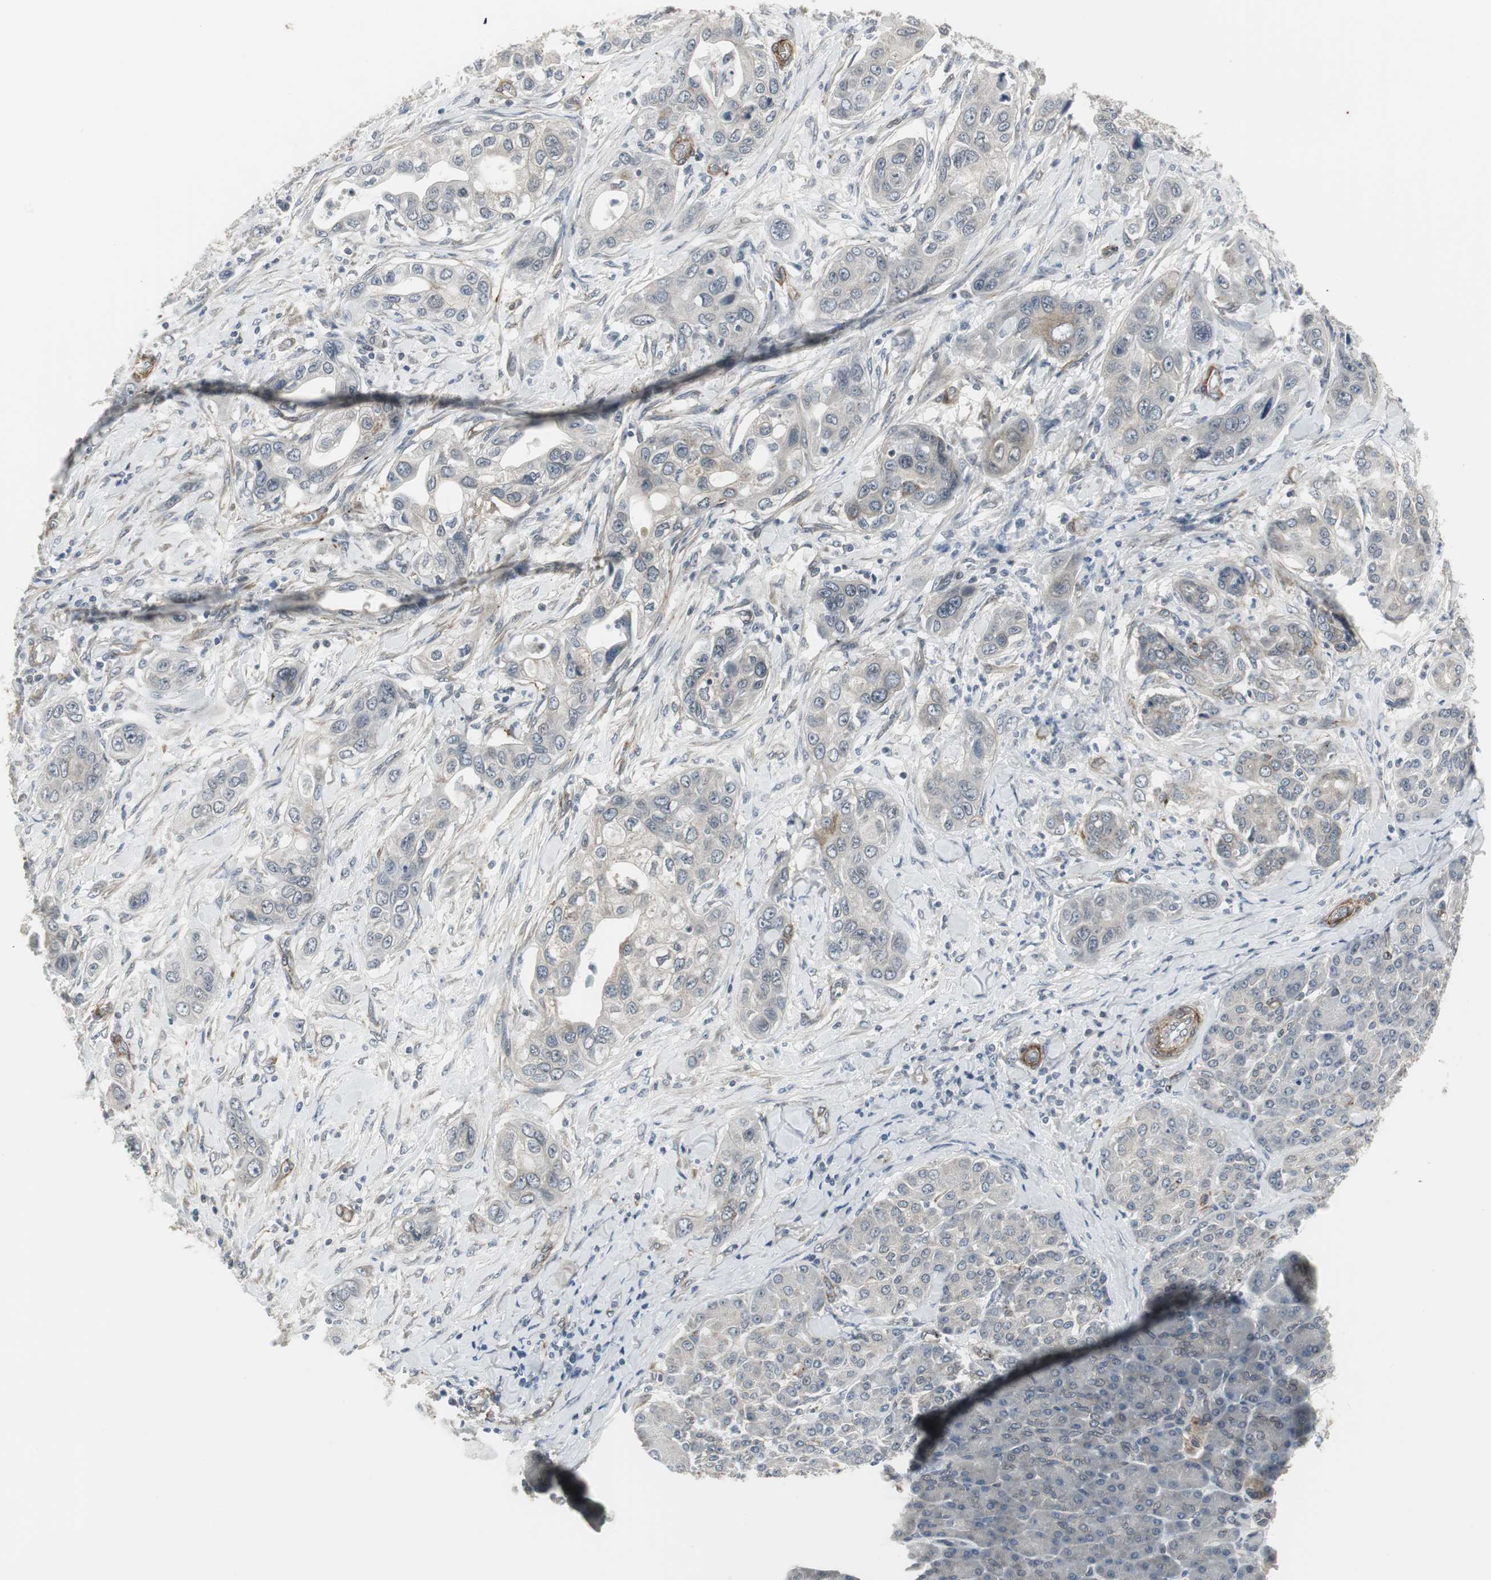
{"staining": {"intensity": "weak", "quantity": "<25%", "location": "cytoplasmic/membranous"}, "tissue": "pancreatic cancer", "cell_type": "Tumor cells", "image_type": "cancer", "snomed": [{"axis": "morphology", "description": "Adenocarcinoma, NOS"}, {"axis": "topography", "description": "Pancreas"}], "caption": "Immunohistochemical staining of human pancreatic cancer (adenocarcinoma) exhibits no significant positivity in tumor cells.", "gene": "SCYL3", "patient": {"sex": "female", "age": 70}}